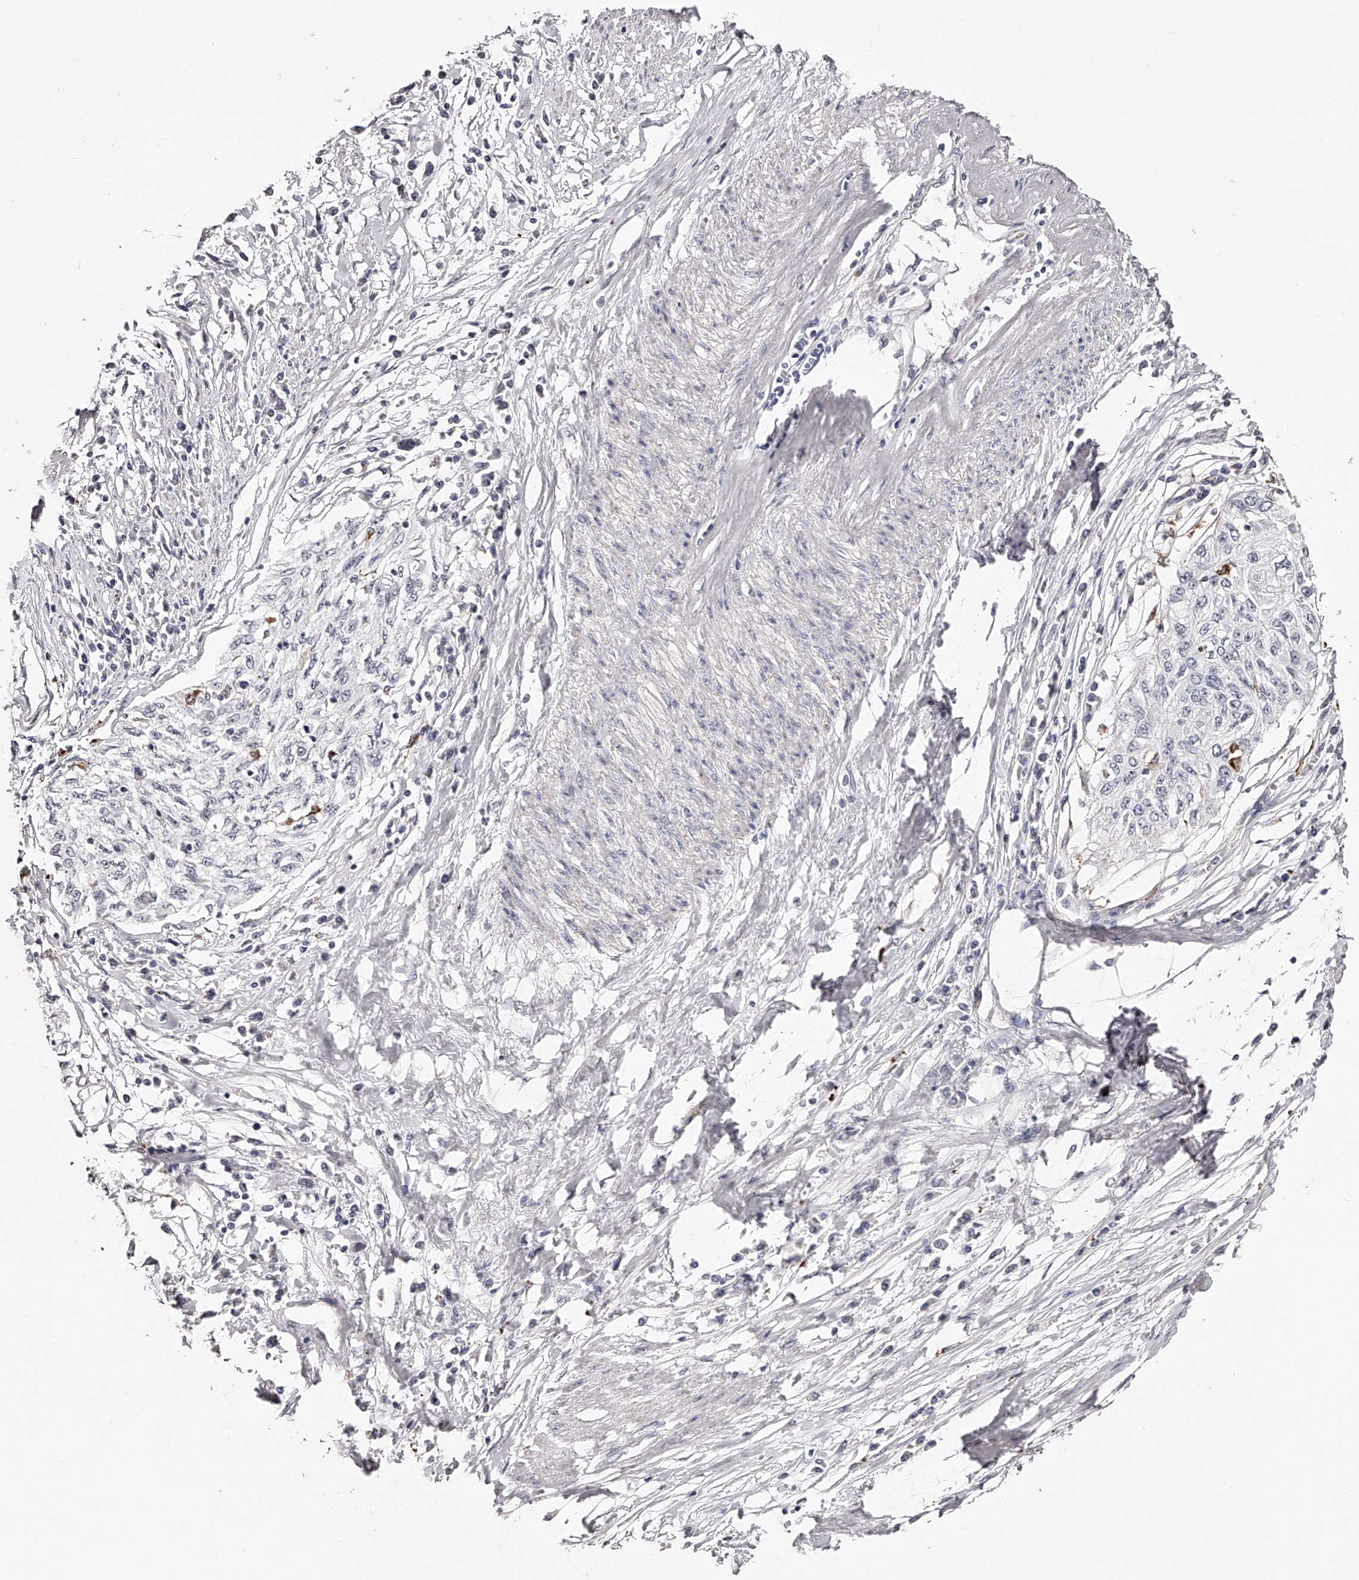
{"staining": {"intensity": "negative", "quantity": "none", "location": "none"}, "tissue": "cervical cancer", "cell_type": "Tumor cells", "image_type": "cancer", "snomed": [{"axis": "morphology", "description": "Squamous cell carcinoma, NOS"}, {"axis": "topography", "description": "Cervix"}], "caption": "Tumor cells are negative for brown protein staining in cervical cancer (squamous cell carcinoma). Brightfield microscopy of IHC stained with DAB (brown) and hematoxylin (blue), captured at high magnification.", "gene": "SLC35D3", "patient": {"sex": "female", "age": 57}}